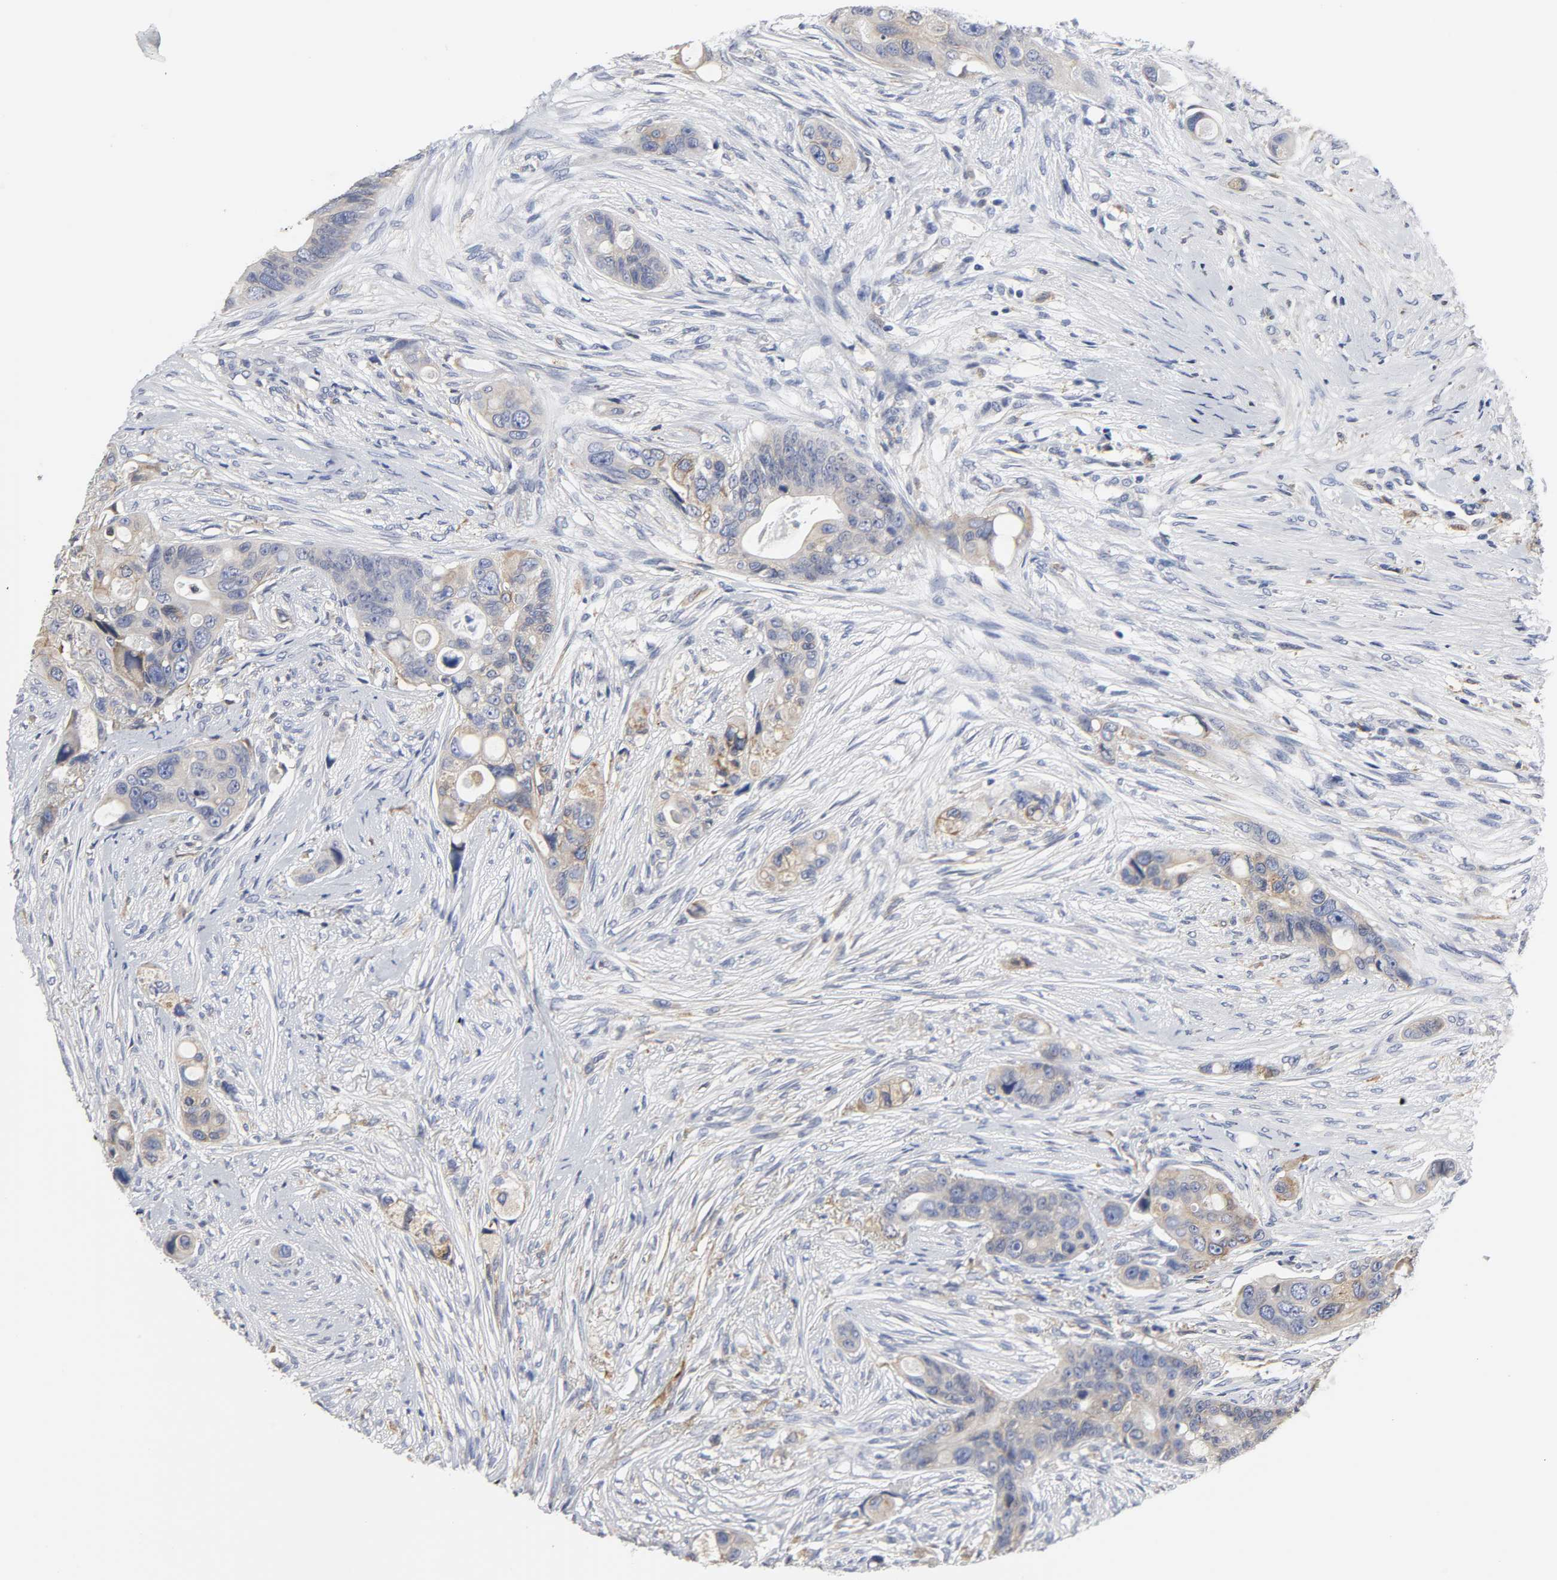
{"staining": {"intensity": "weak", "quantity": ">75%", "location": "cytoplasmic/membranous"}, "tissue": "colorectal cancer", "cell_type": "Tumor cells", "image_type": "cancer", "snomed": [{"axis": "morphology", "description": "Adenocarcinoma, NOS"}, {"axis": "topography", "description": "Colon"}], "caption": "A brown stain labels weak cytoplasmic/membranous expression of a protein in human colorectal cancer tumor cells.", "gene": "HCK", "patient": {"sex": "female", "age": 57}}